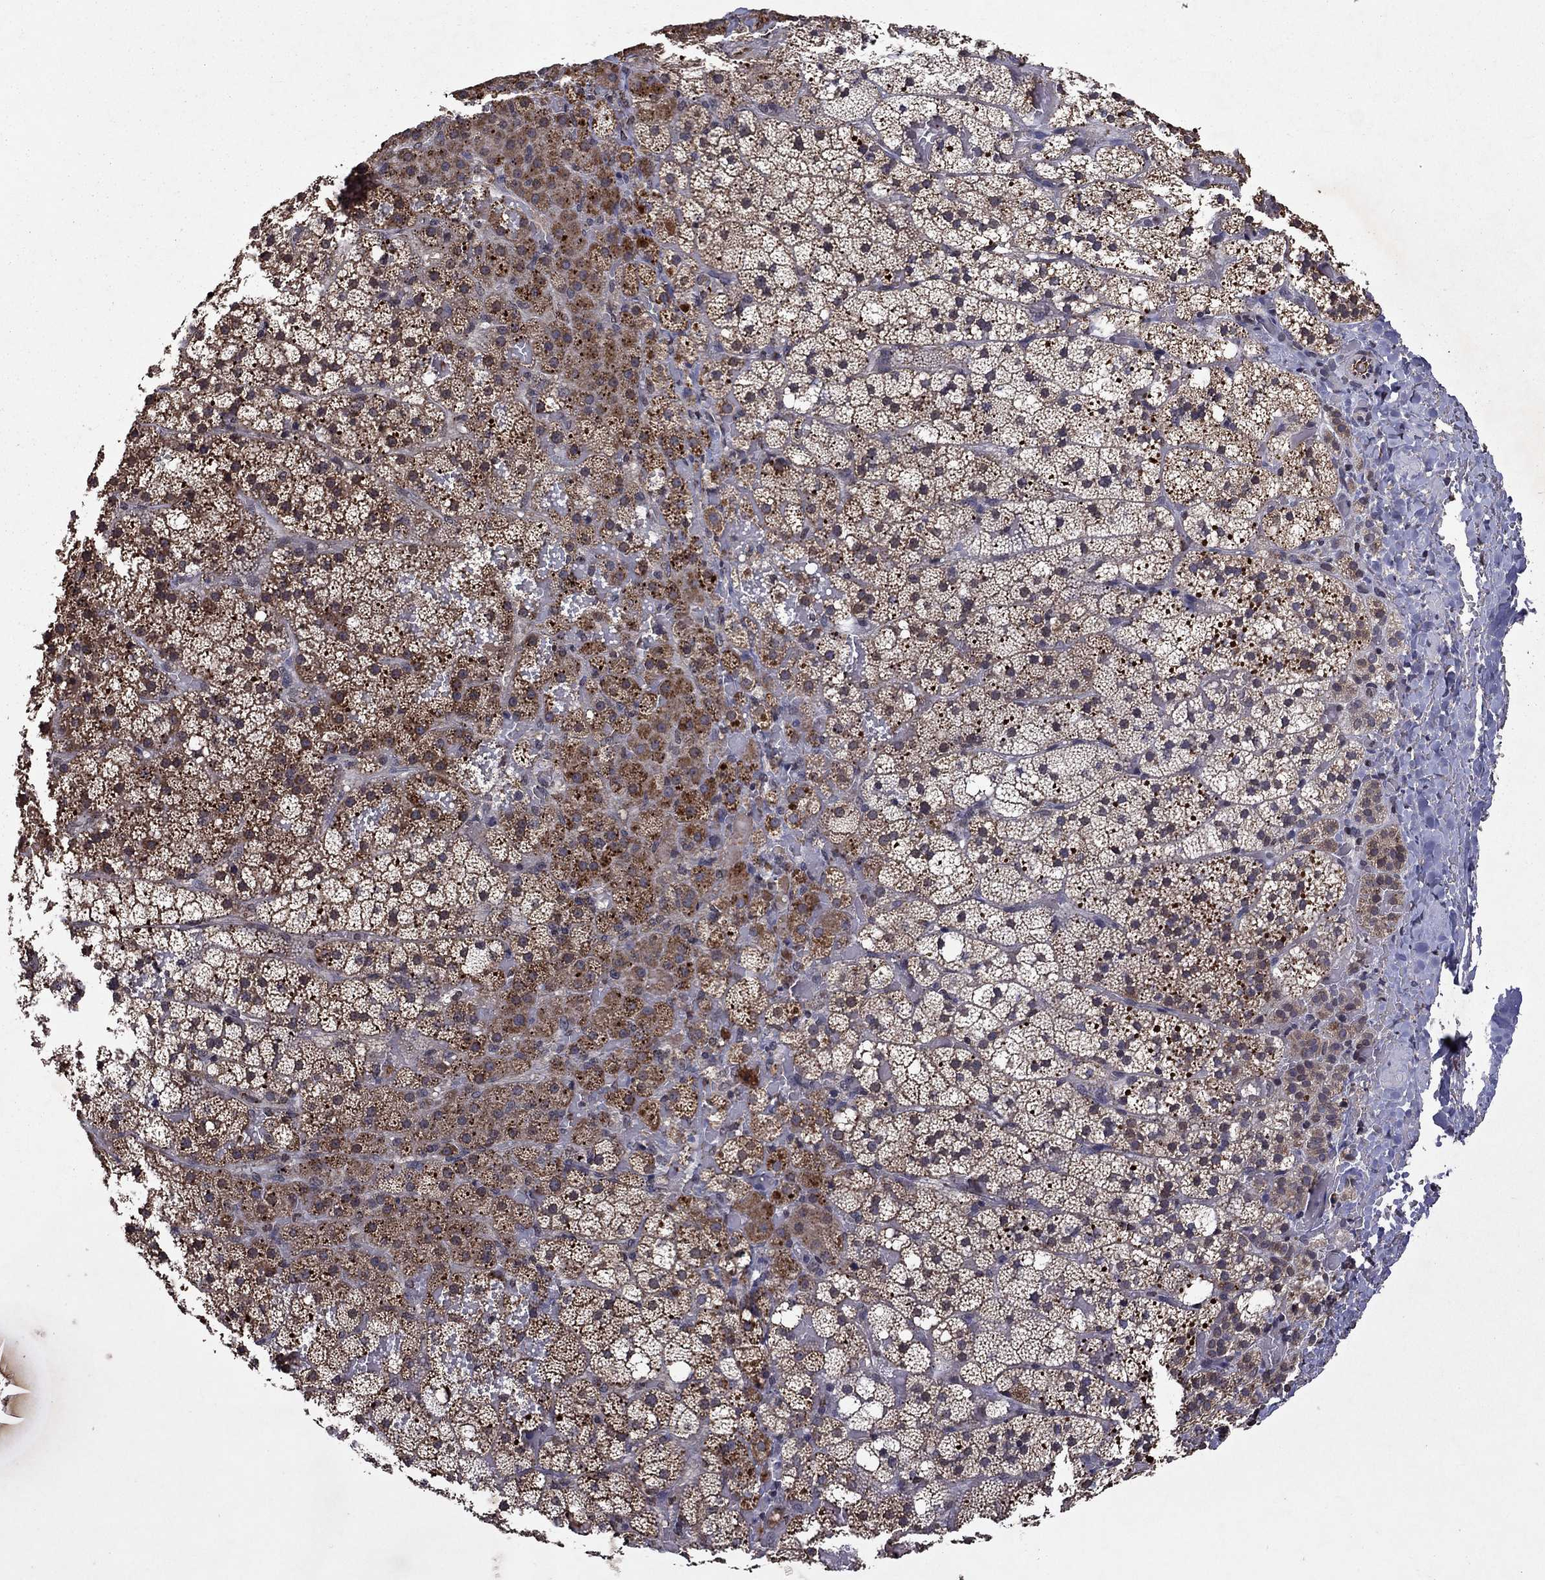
{"staining": {"intensity": "strong", "quantity": "25%-75%", "location": "cytoplasmic/membranous"}, "tissue": "adrenal gland", "cell_type": "Glandular cells", "image_type": "normal", "snomed": [{"axis": "morphology", "description": "Normal tissue, NOS"}, {"axis": "topography", "description": "Adrenal gland"}], "caption": "A high amount of strong cytoplasmic/membranous positivity is identified in about 25%-75% of glandular cells in benign adrenal gland. (IHC, brightfield microscopy, high magnification).", "gene": "NLGN1", "patient": {"sex": "male", "age": 53}}